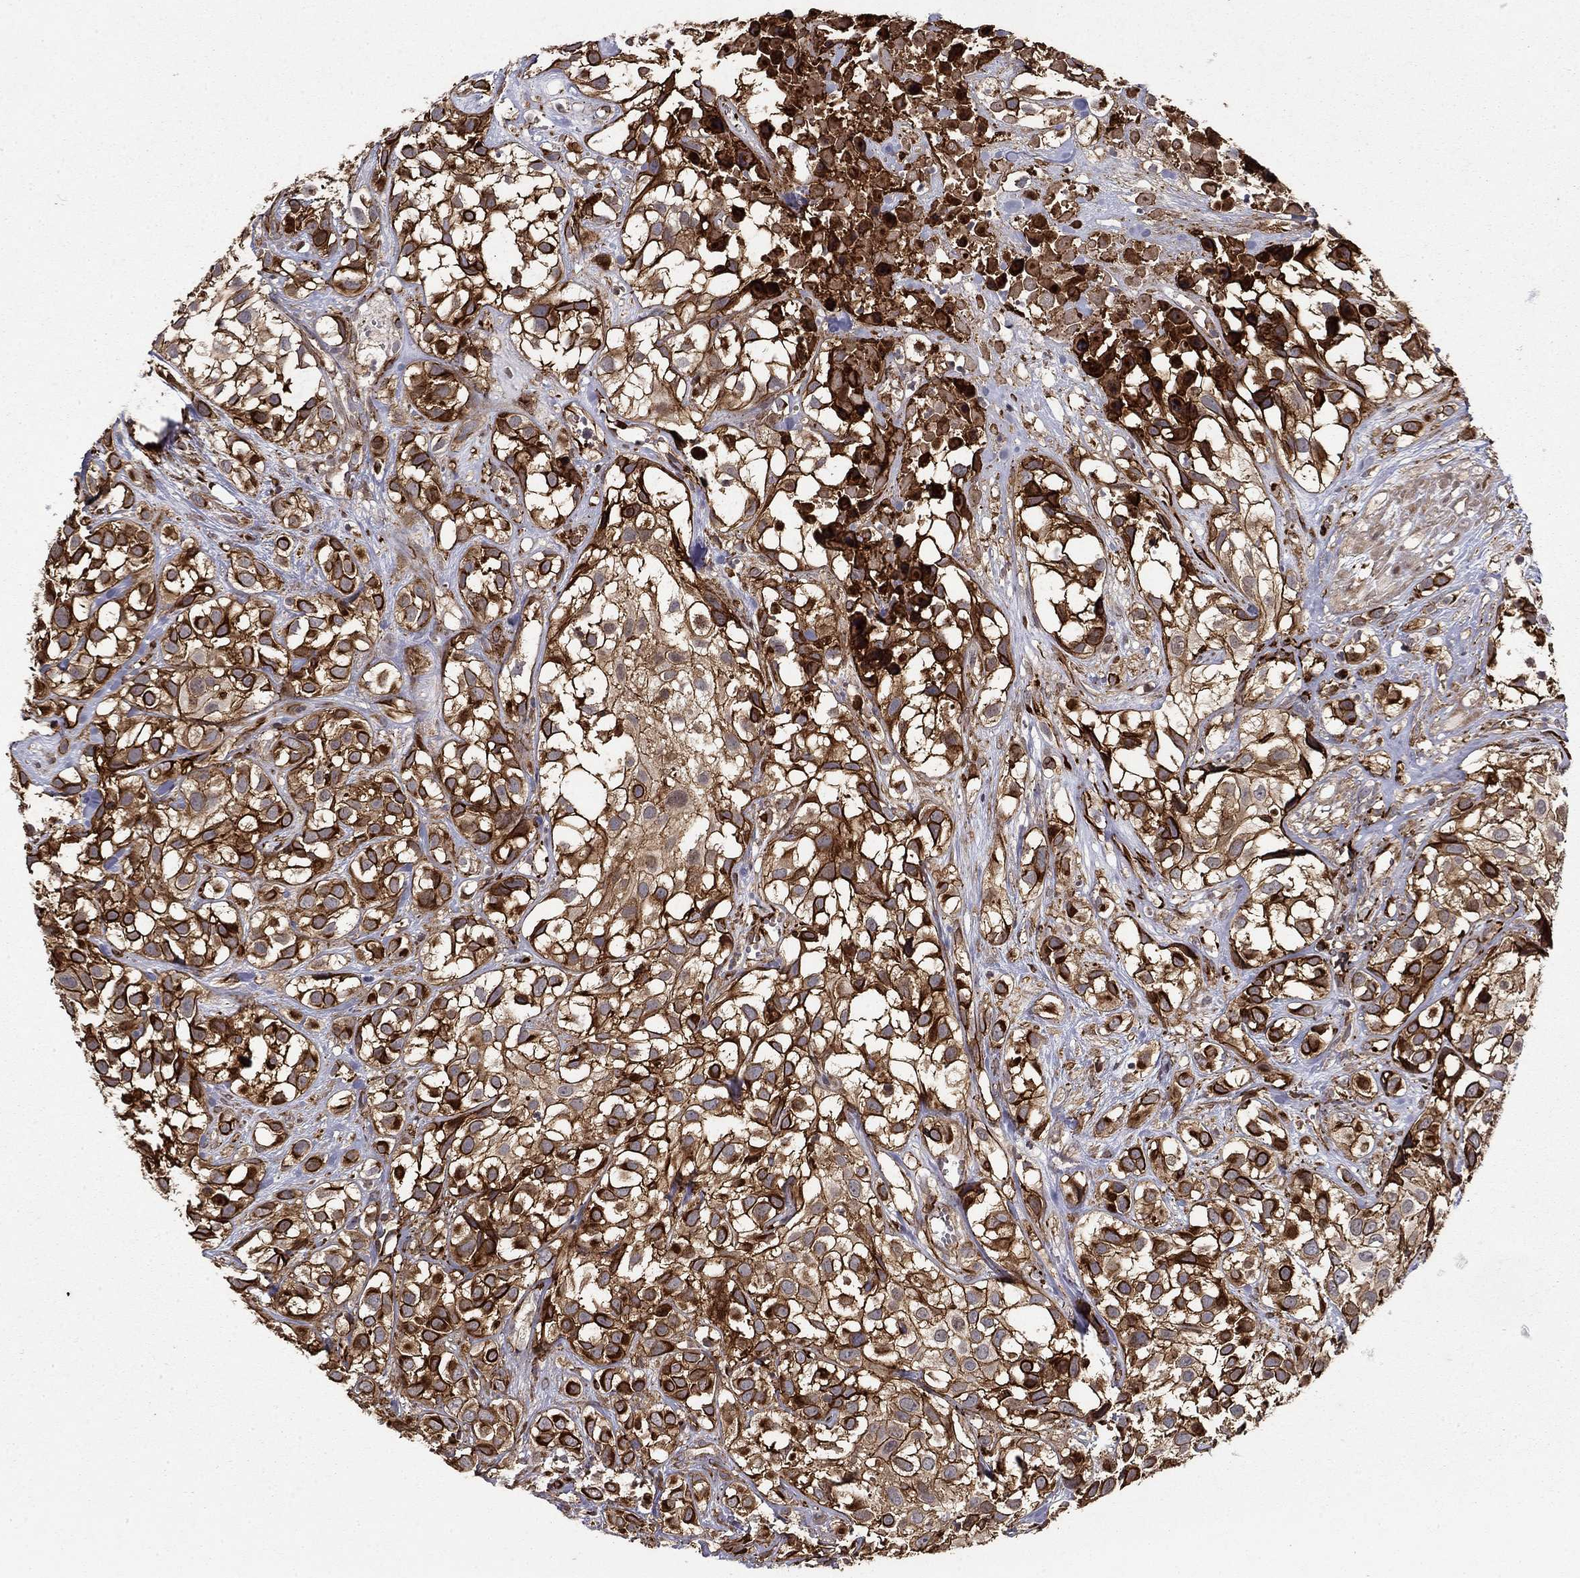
{"staining": {"intensity": "strong", "quantity": ">75%", "location": "cytoplasmic/membranous"}, "tissue": "urothelial cancer", "cell_type": "Tumor cells", "image_type": "cancer", "snomed": [{"axis": "morphology", "description": "Urothelial carcinoma, High grade"}, {"axis": "topography", "description": "Urinary bladder"}], "caption": "IHC (DAB) staining of urothelial cancer reveals strong cytoplasmic/membranous protein staining in about >75% of tumor cells.", "gene": "ADM", "patient": {"sex": "male", "age": 56}}